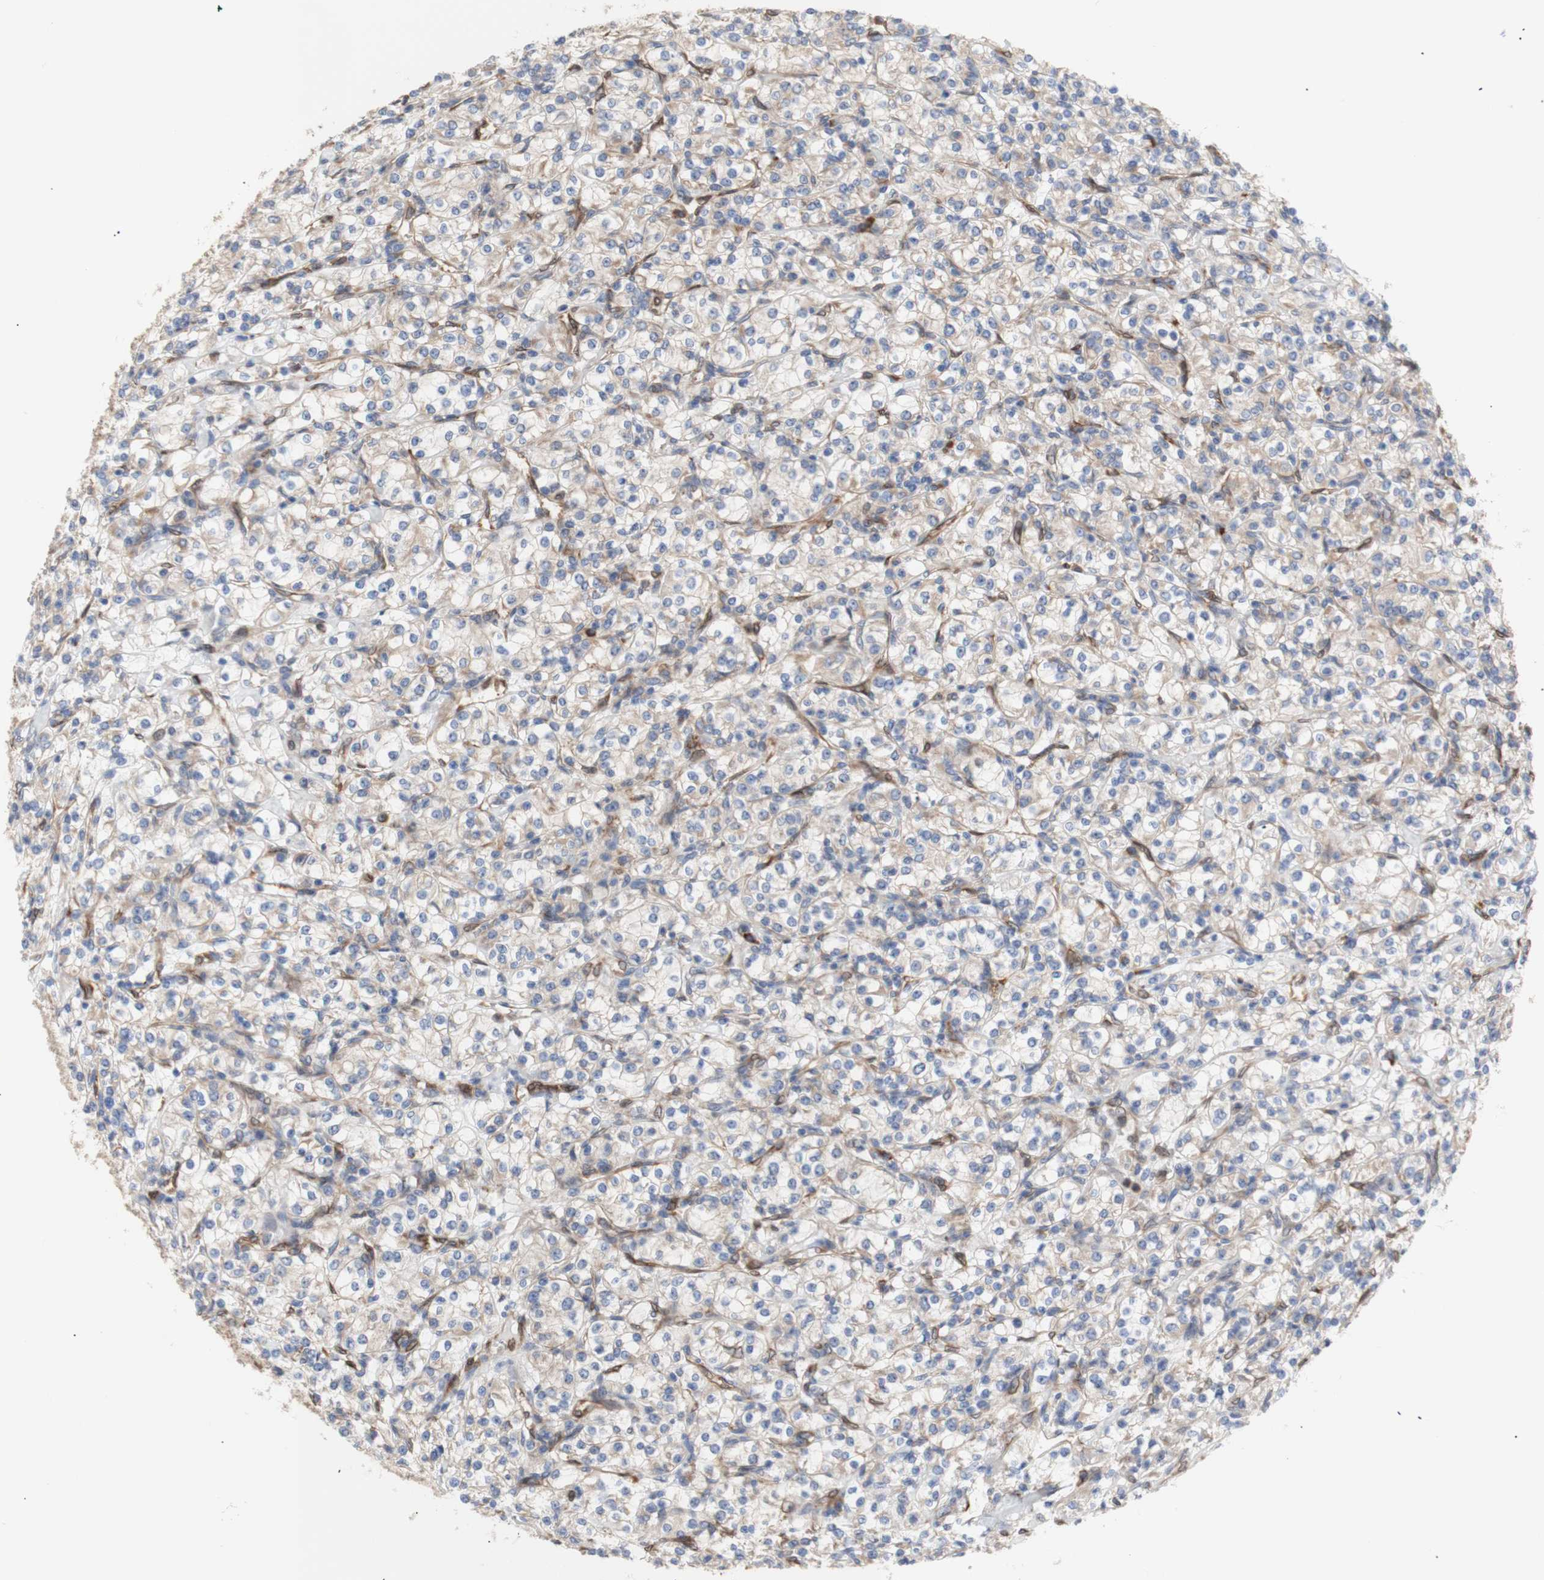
{"staining": {"intensity": "weak", "quantity": "25%-75%", "location": "cytoplasmic/membranous"}, "tissue": "renal cancer", "cell_type": "Tumor cells", "image_type": "cancer", "snomed": [{"axis": "morphology", "description": "Adenocarcinoma, NOS"}, {"axis": "topography", "description": "Kidney"}], "caption": "IHC histopathology image of renal adenocarcinoma stained for a protein (brown), which exhibits low levels of weak cytoplasmic/membranous staining in about 25%-75% of tumor cells.", "gene": "ERLIN1", "patient": {"sex": "male", "age": 77}}